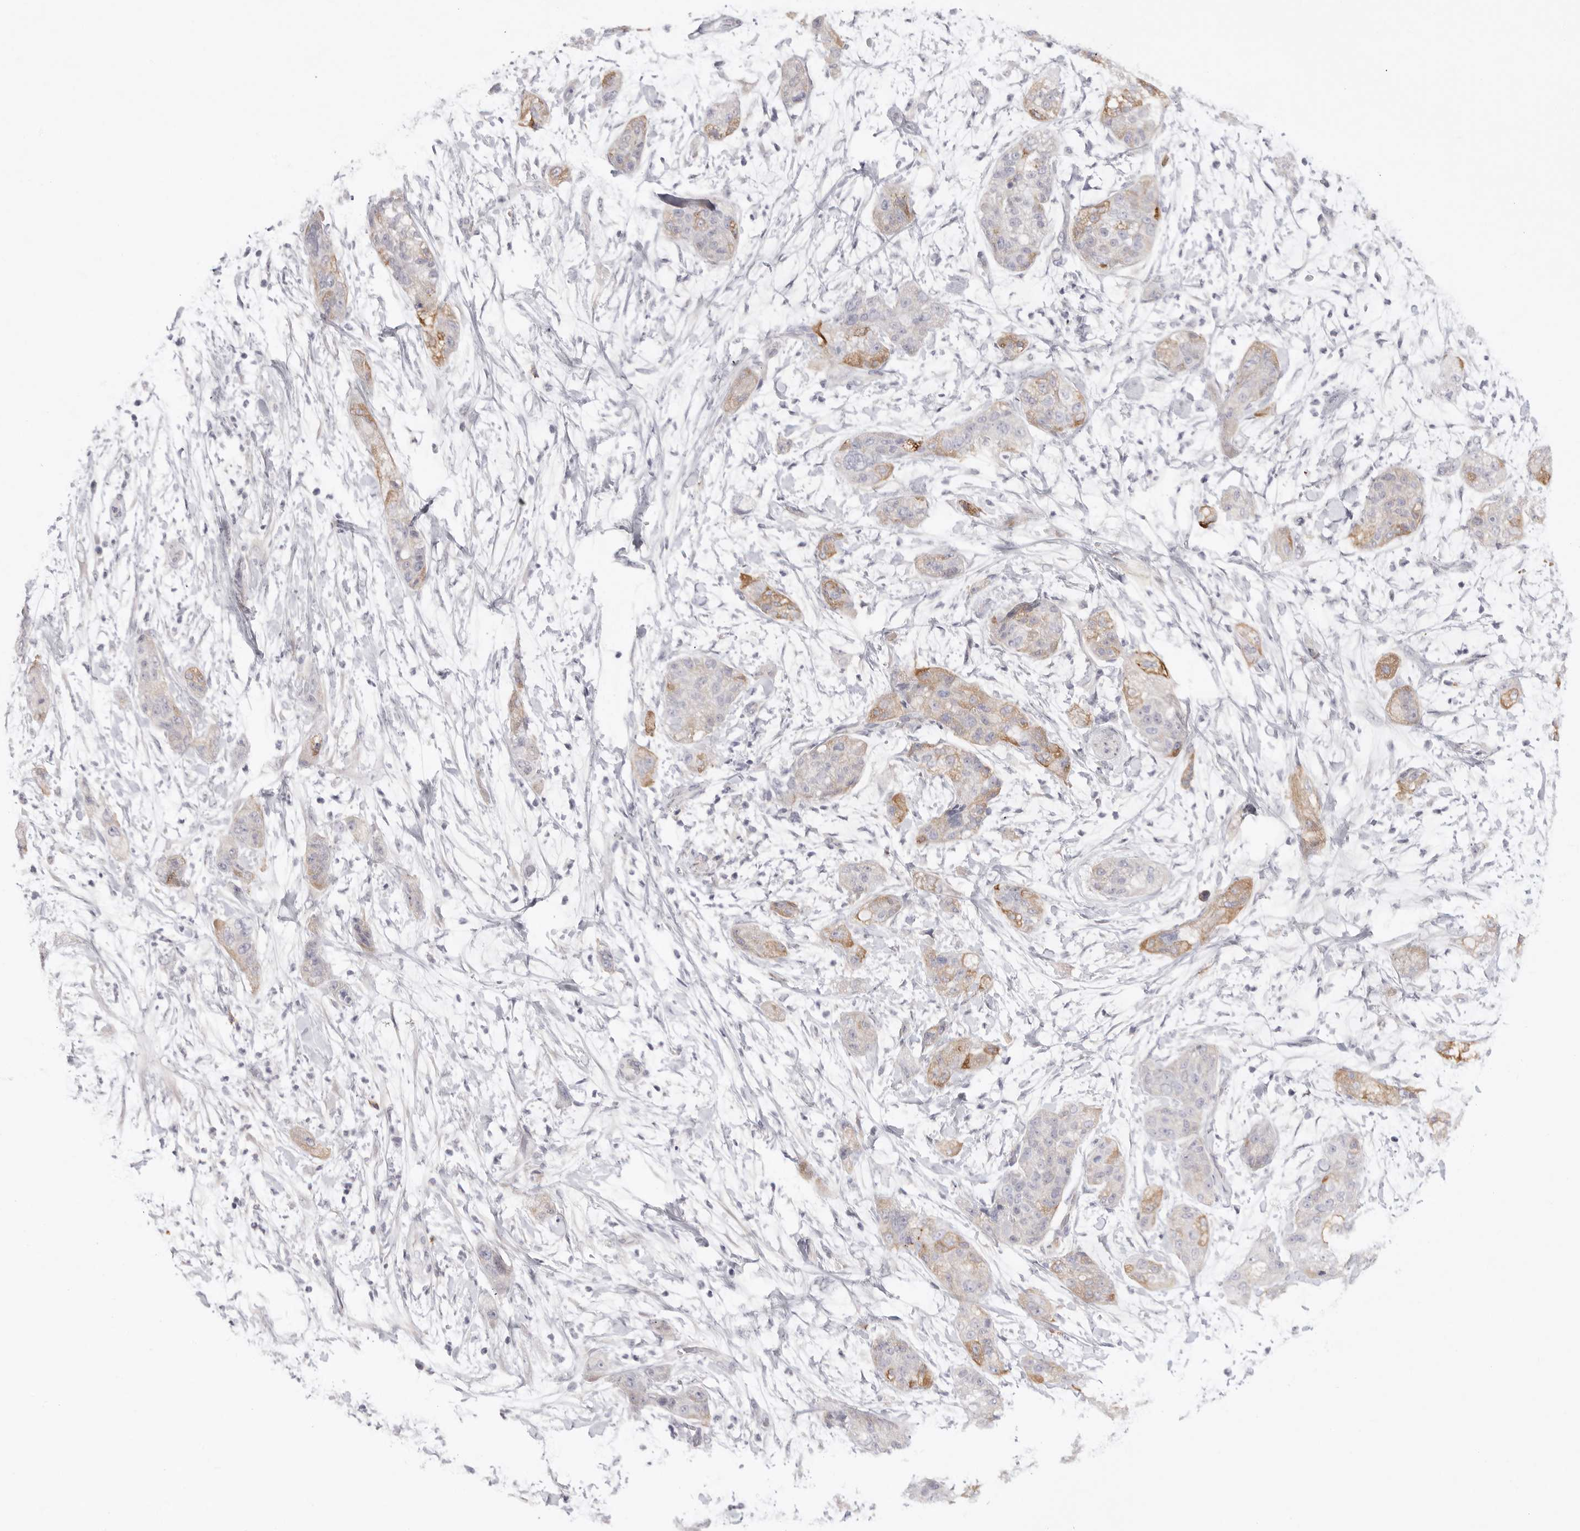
{"staining": {"intensity": "moderate", "quantity": "<25%", "location": "cytoplasmic/membranous"}, "tissue": "pancreatic cancer", "cell_type": "Tumor cells", "image_type": "cancer", "snomed": [{"axis": "morphology", "description": "Adenocarcinoma, NOS"}, {"axis": "topography", "description": "Pancreas"}], "caption": "A brown stain shows moderate cytoplasmic/membranous staining of a protein in human adenocarcinoma (pancreatic) tumor cells.", "gene": "ELP3", "patient": {"sex": "female", "age": 78}}